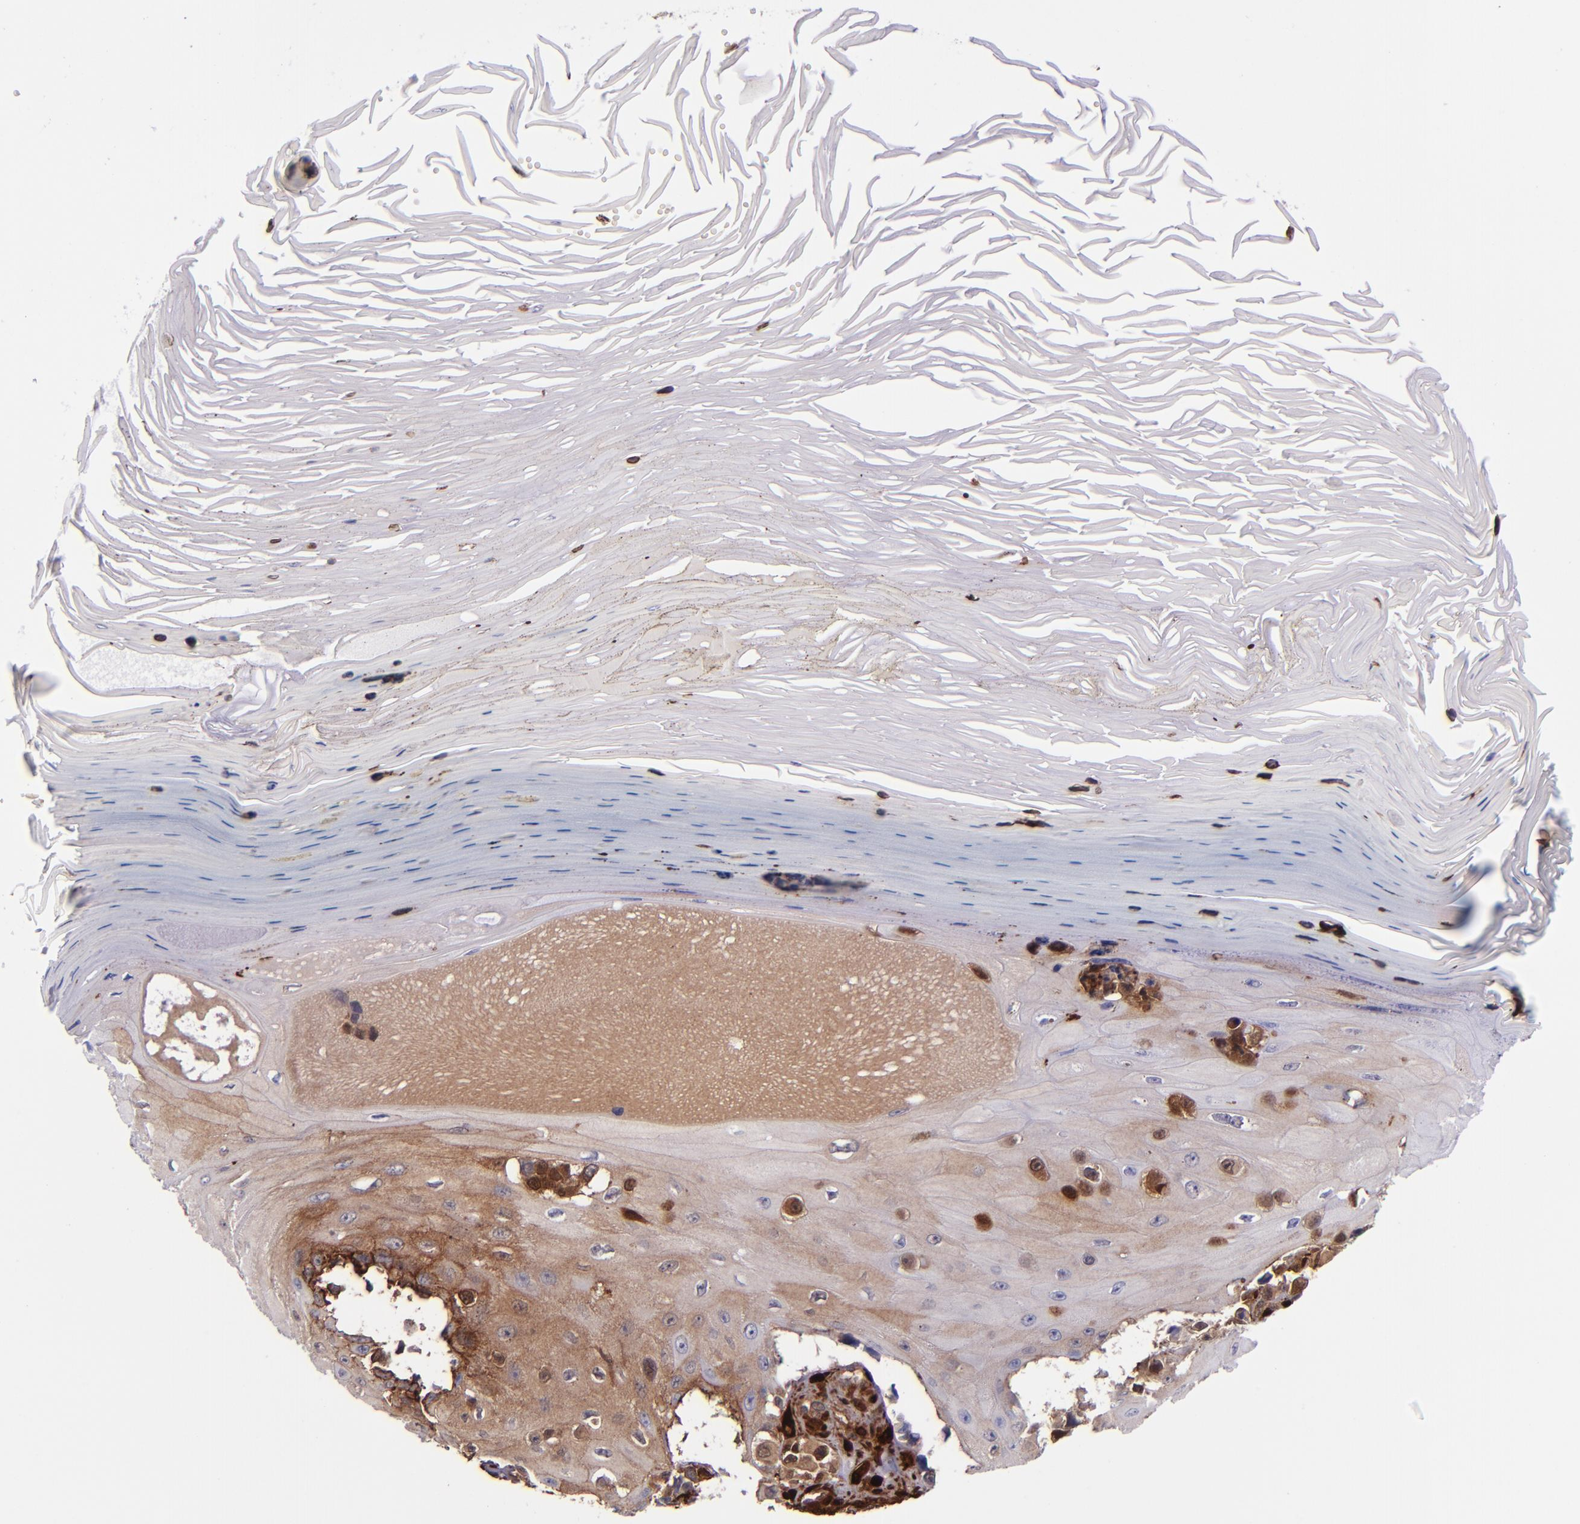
{"staining": {"intensity": "moderate", "quantity": ">75%", "location": "cytoplasmic/membranous,nuclear"}, "tissue": "melanoma", "cell_type": "Tumor cells", "image_type": "cancer", "snomed": [{"axis": "morphology", "description": "Malignant melanoma, NOS"}, {"axis": "topography", "description": "Skin"}], "caption": "Brown immunohistochemical staining in human melanoma exhibits moderate cytoplasmic/membranous and nuclear expression in approximately >75% of tumor cells.", "gene": "LGALS1", "patient": {"sex": "female", "age": 82}}